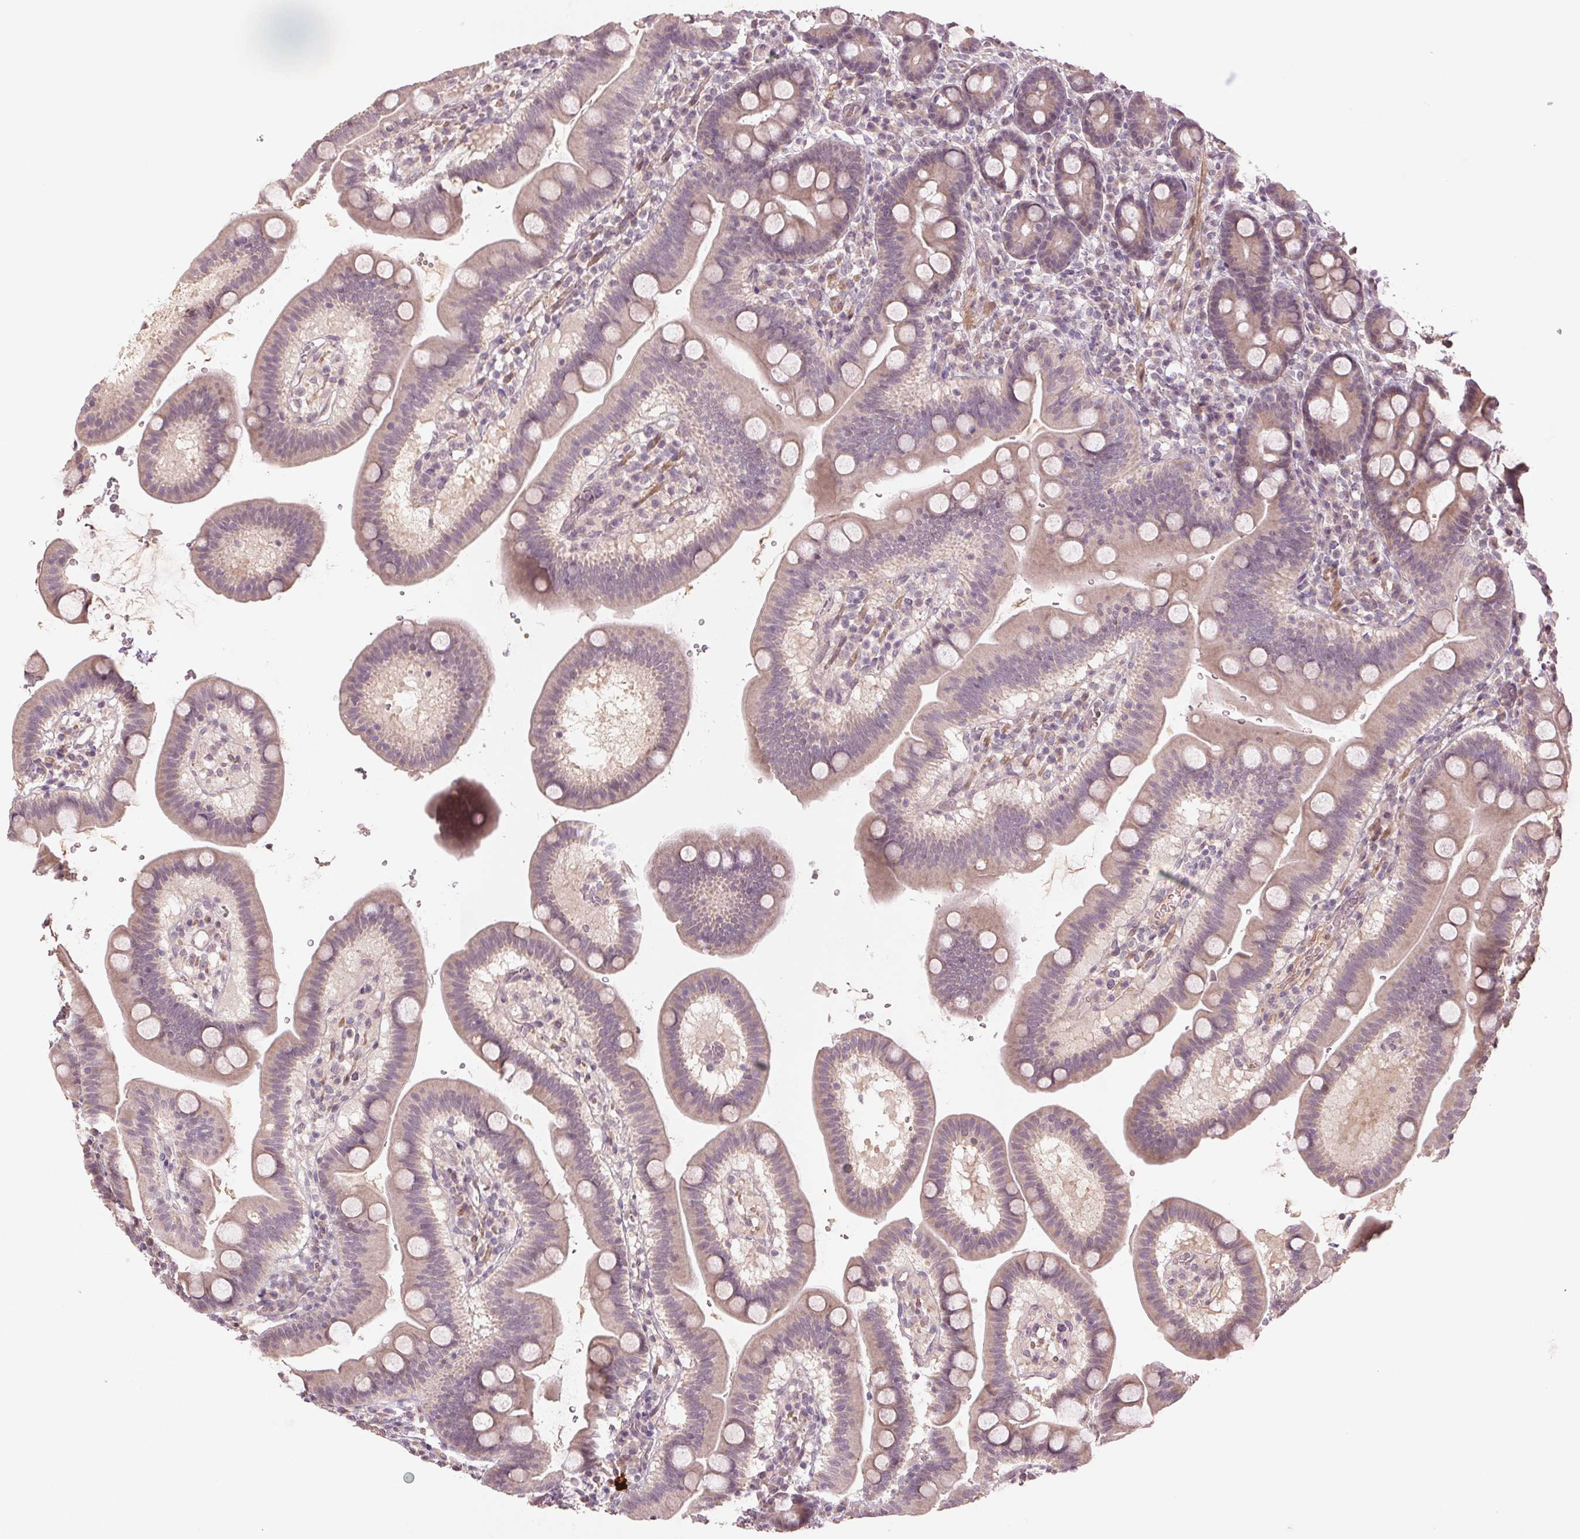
{"staining": {"intensity": "weak", "quantity": "25%-75%", "location": "cytoplasmic/membranous"}, "tissue": "duodenum", "cell_type": "Glandular cells", "image_type": "normal", "snomed": [{"axis": "morphology", "description": "Normal tissue, NOS"}, {"axis": "topography", "description": "Duodenum"}], "caption": "The photomicrograph shows staining of normal duodenum, revealing weak cytoplasmic/membranous protein staining (brown color) within glandular cells.", "gene": "PPIAL4A", "patient": {"sex": "male", "age": 59}}